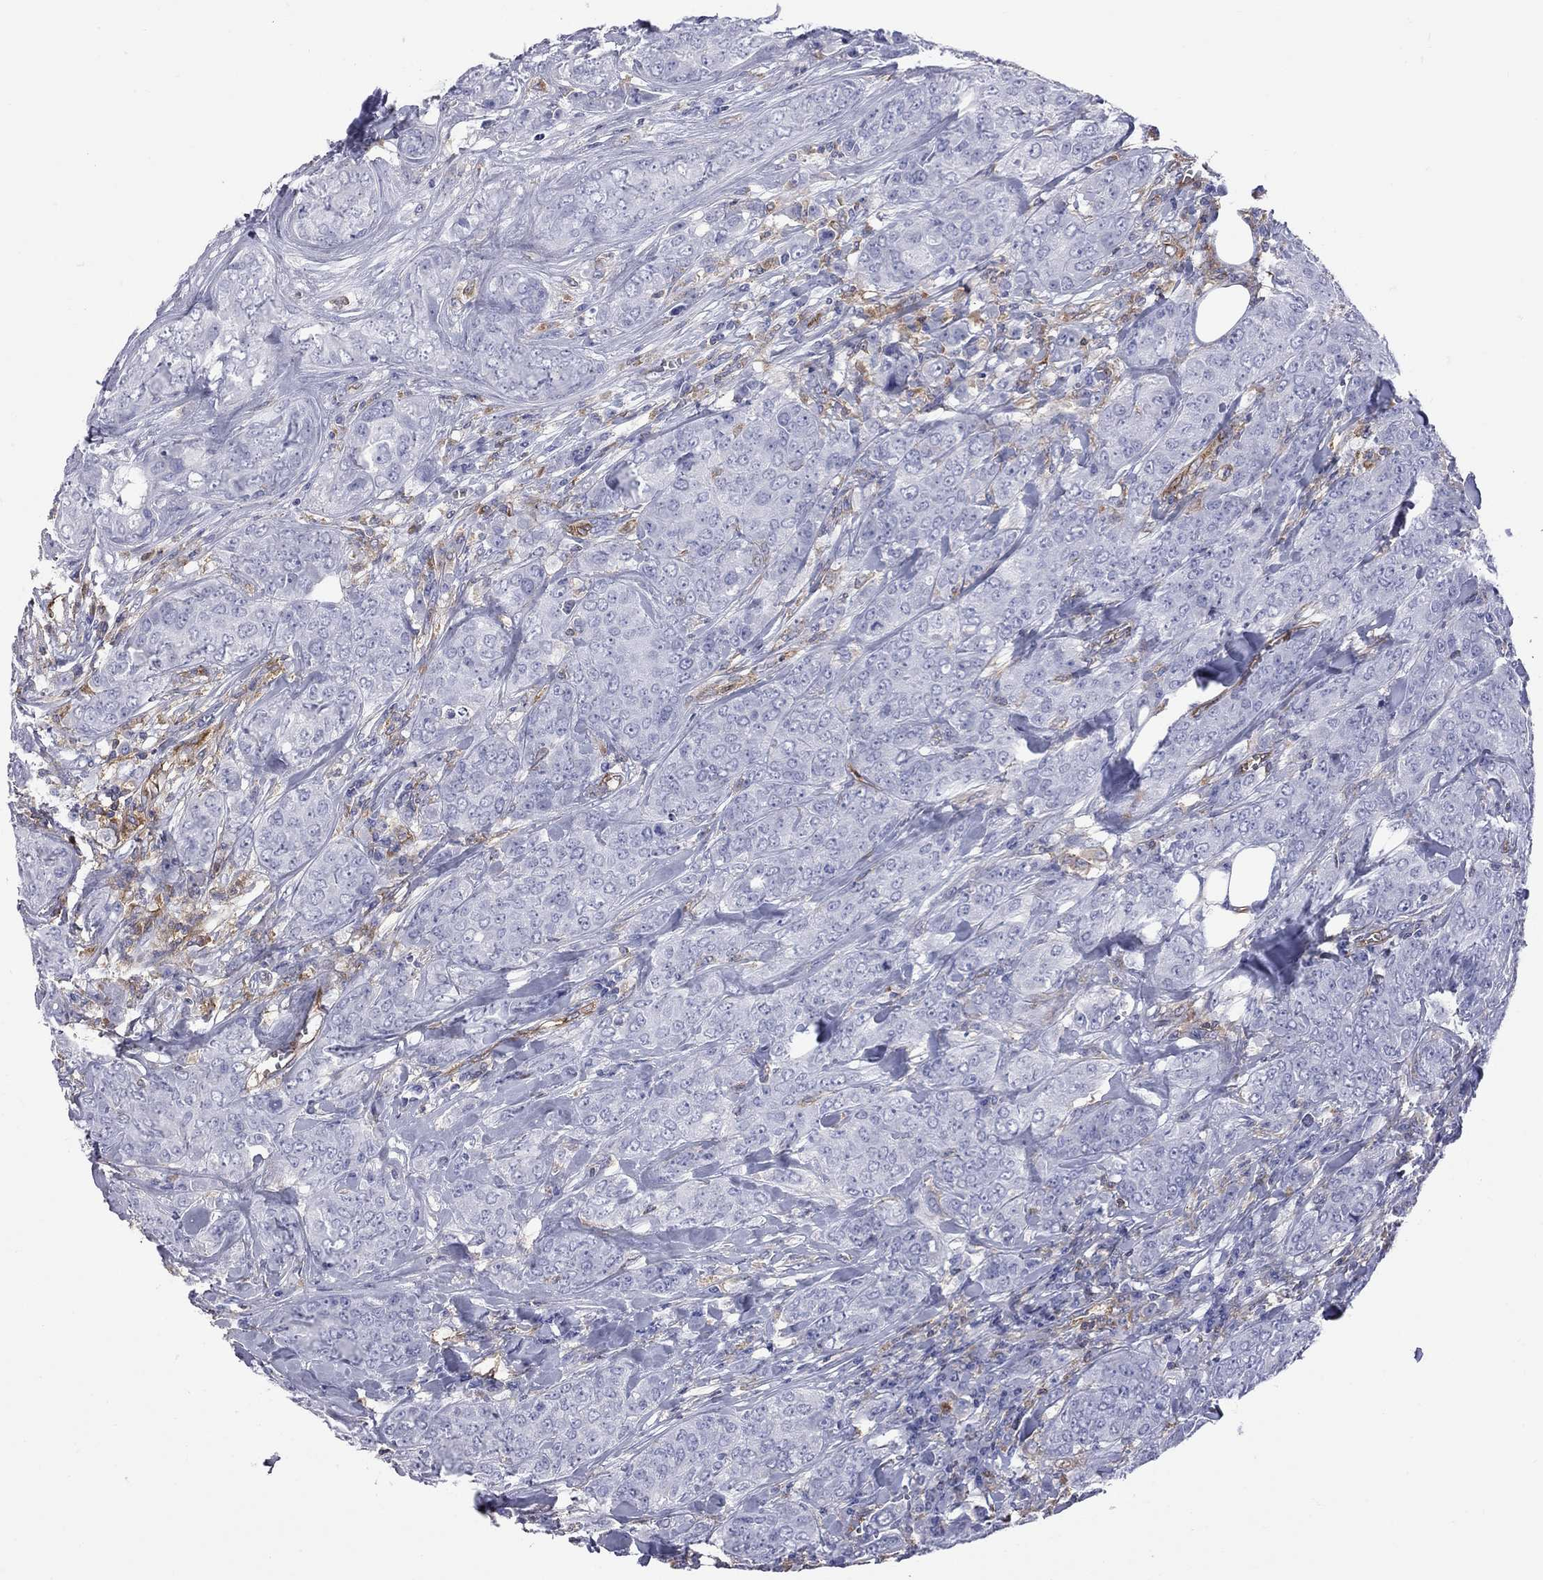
{"staining": {"intensity": "negative", "quantity": "none", "location": "none"}, "tissue": "breast cancer", "cell_type": "Tumor cells", "image_type": "cancer", "snomed": [{"axis": "morphology", "description": "Duct carcinoma"}, {"axis": "topography", "description": "Breast"}], "caption": "Immunohistochemical staining of human breast cancer (infiltrating ductal carcinoma) reveals no significant expression in tumor cells.", "gene": "ABI3", "patient": {"sex": "female", "age": 43}}